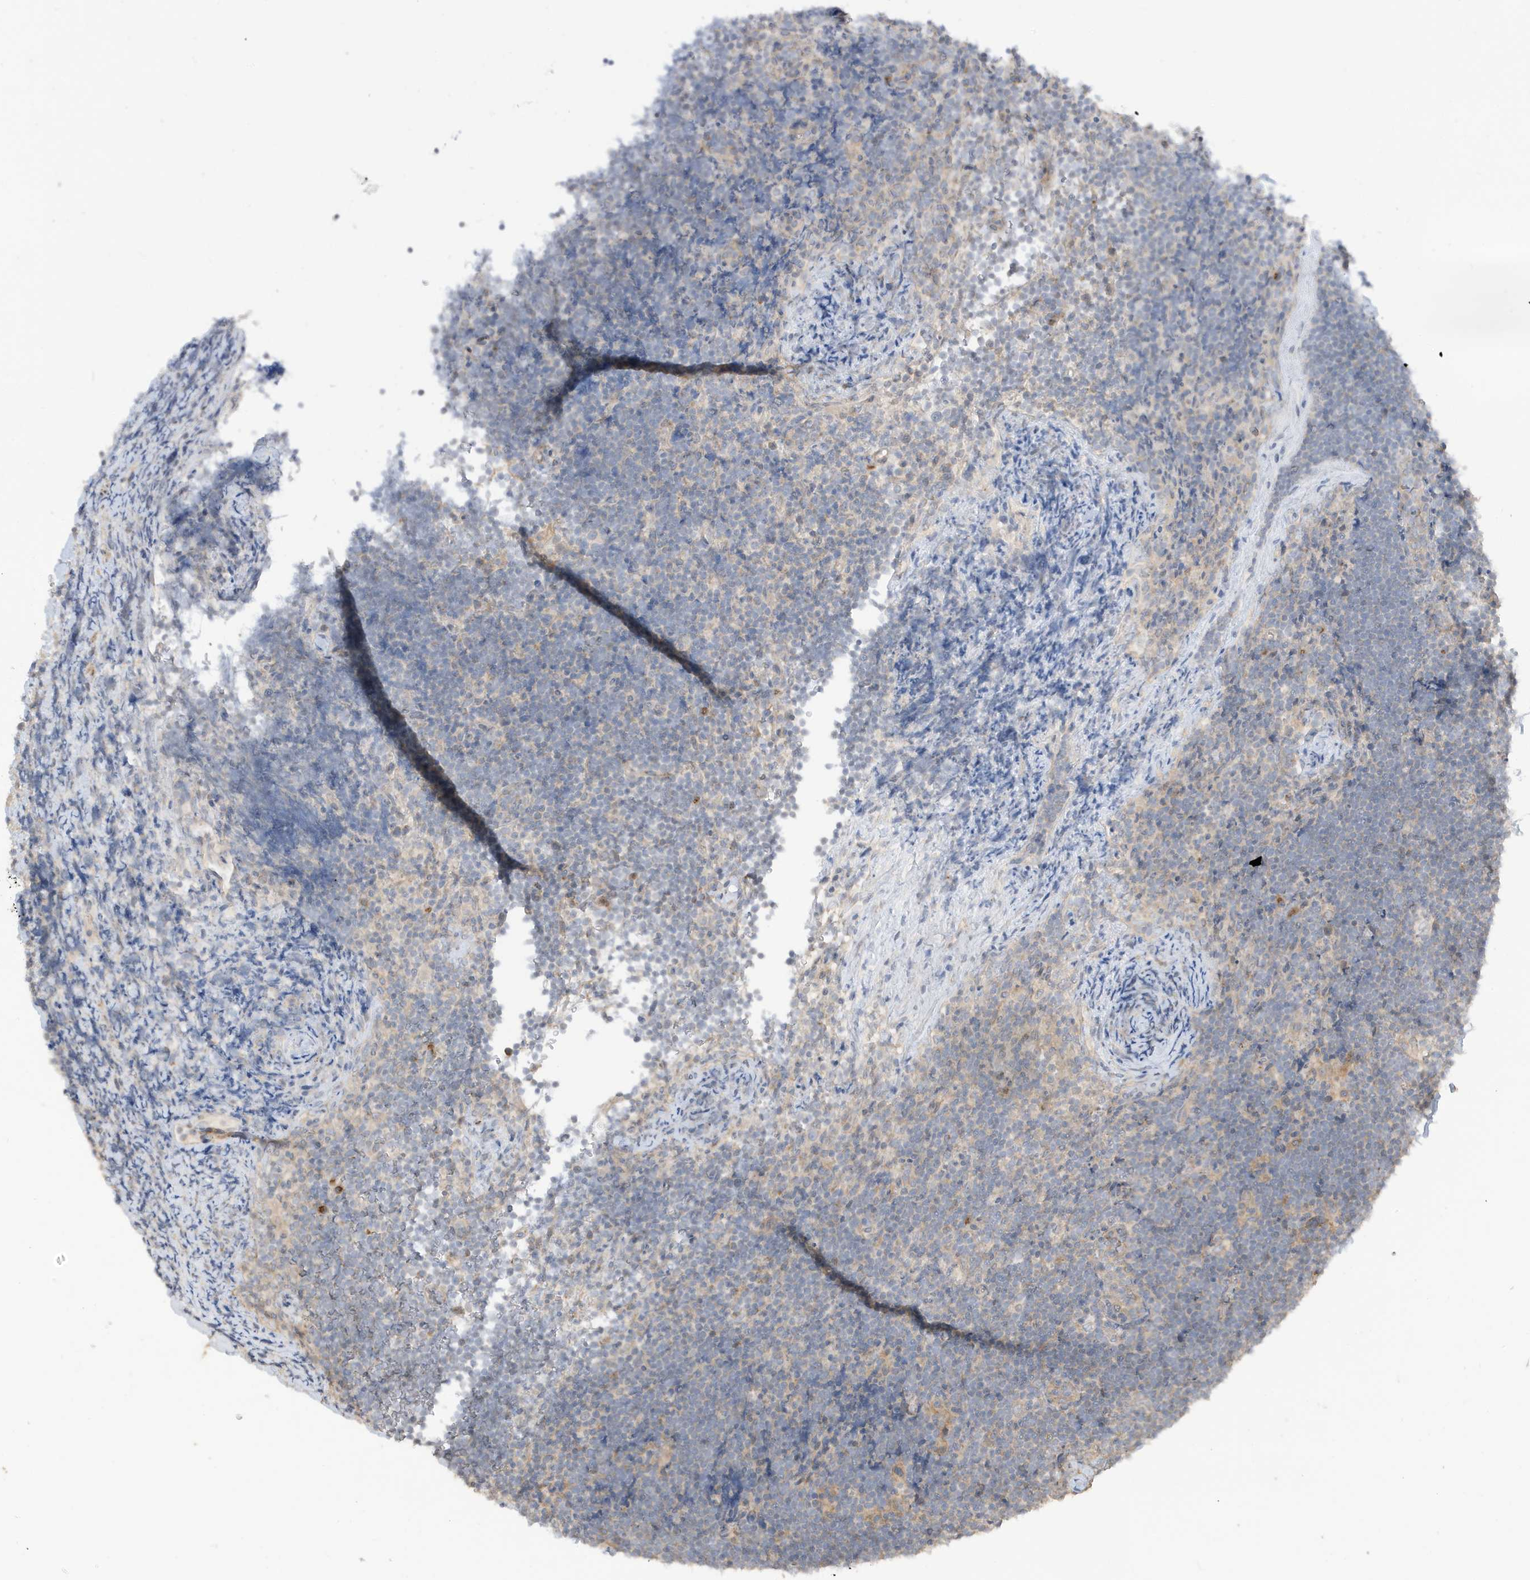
{"staining": {"intensity": "negative", "quantity": "none", "location": "none"}, "tissue": "lymphoma", "cell_type": "Tumor cells", "image_type": "cancer", "snomed": [{"axis": "morphology", "description": "Malignant lymphoma, non-Hodgkin's type, High grade"}, {"axis": "topography", "description": "Lymph node"}], "caption": "Immunohistochemistry image of lymphoma stained for a protein (brown), which reveals no positivity in tumor cells.", "gene": "TAB3", "patient": {"sex": "male", "age": 13}}